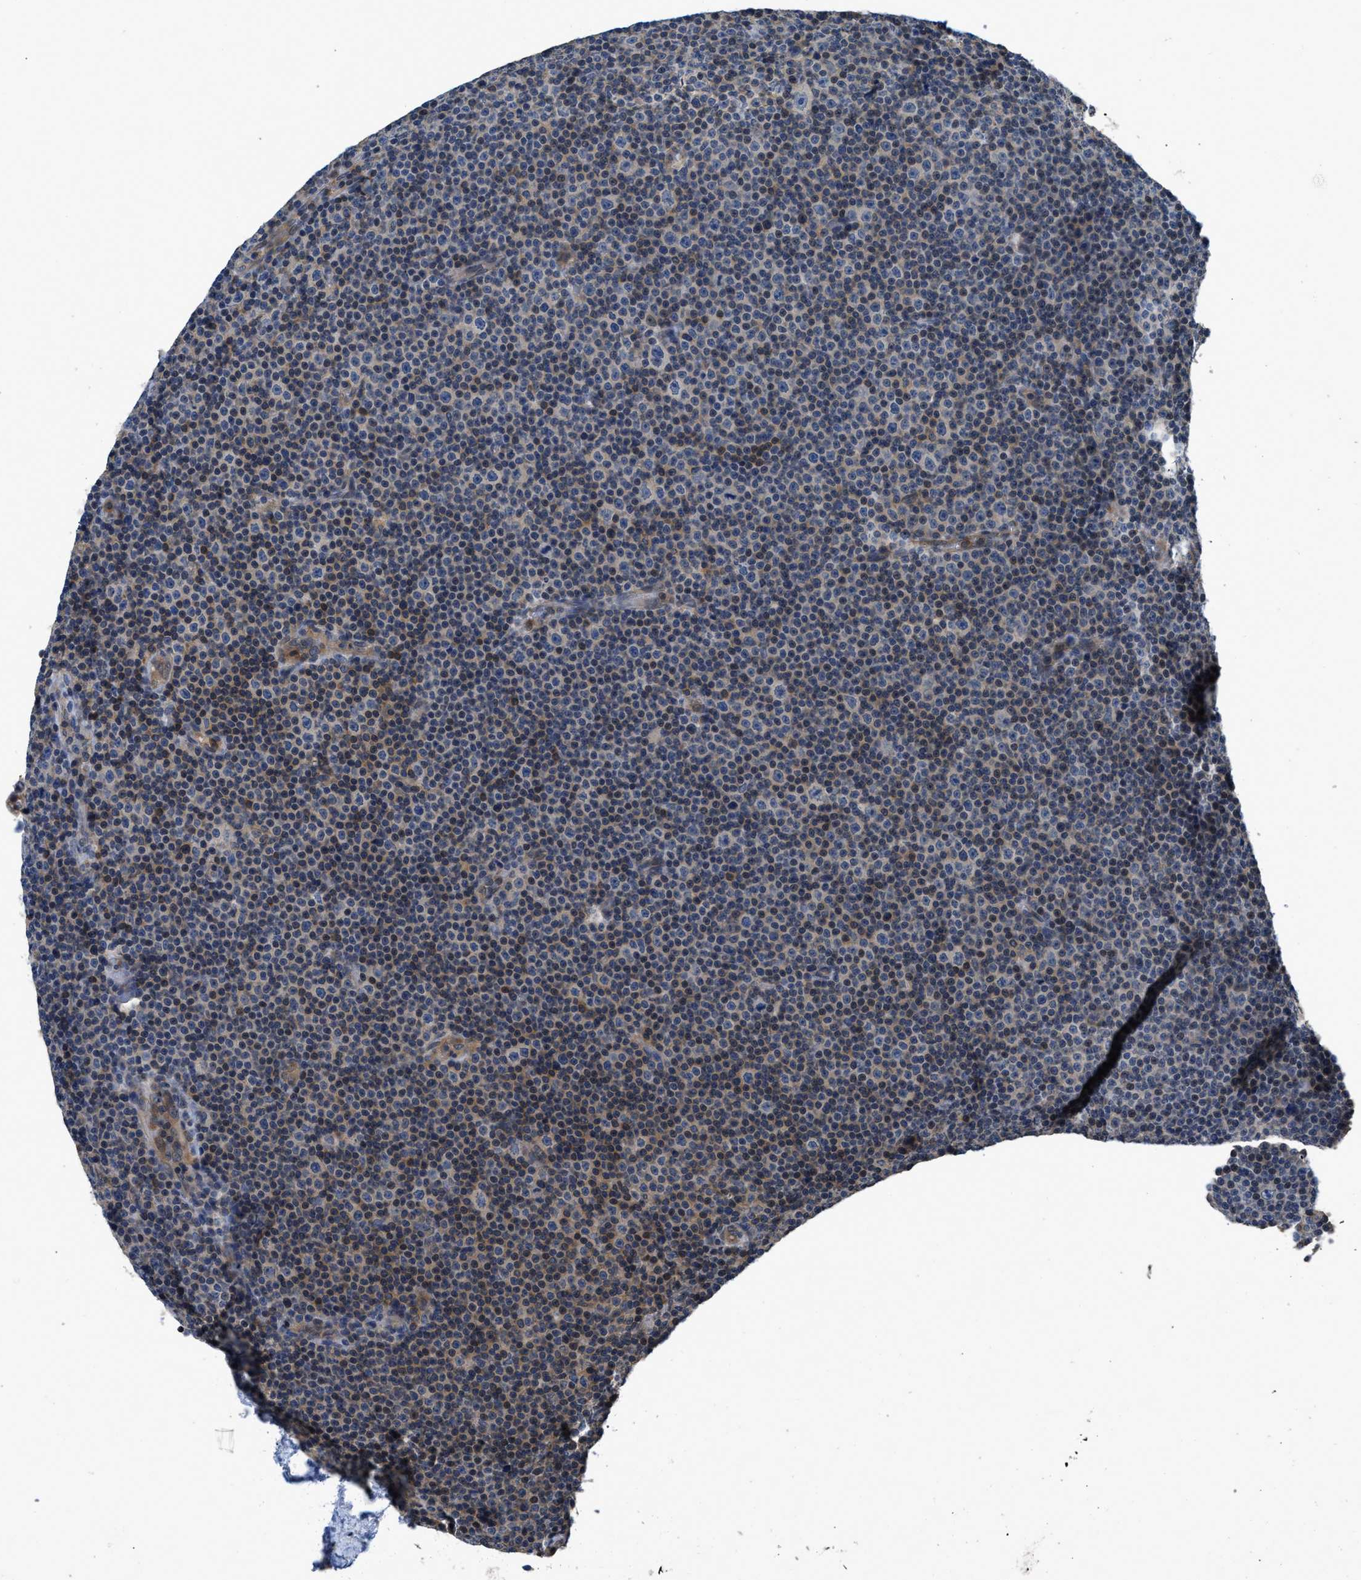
{"staining": {"intensity": "negative", "quantity": "none", "location": "none"}, "tissue": "lymphoma", "cell_type": "Tumor cells", "image_type": "cancer", "snomed": [{"axis": "morphology", "description": "Malignant lymphoma, non-Hodgkin's type, Low grade"}, {"axis": "topography", "description": "Lymph node"}], "caption": "Tumor cells are negative for brown protein staining in low-grade malignant lymphoma, non-Hodgkin's type. (IHC, brightfield microscopy, high magnification).", "gene": "TES", "patient": {"sex": "female", "age": 67}}